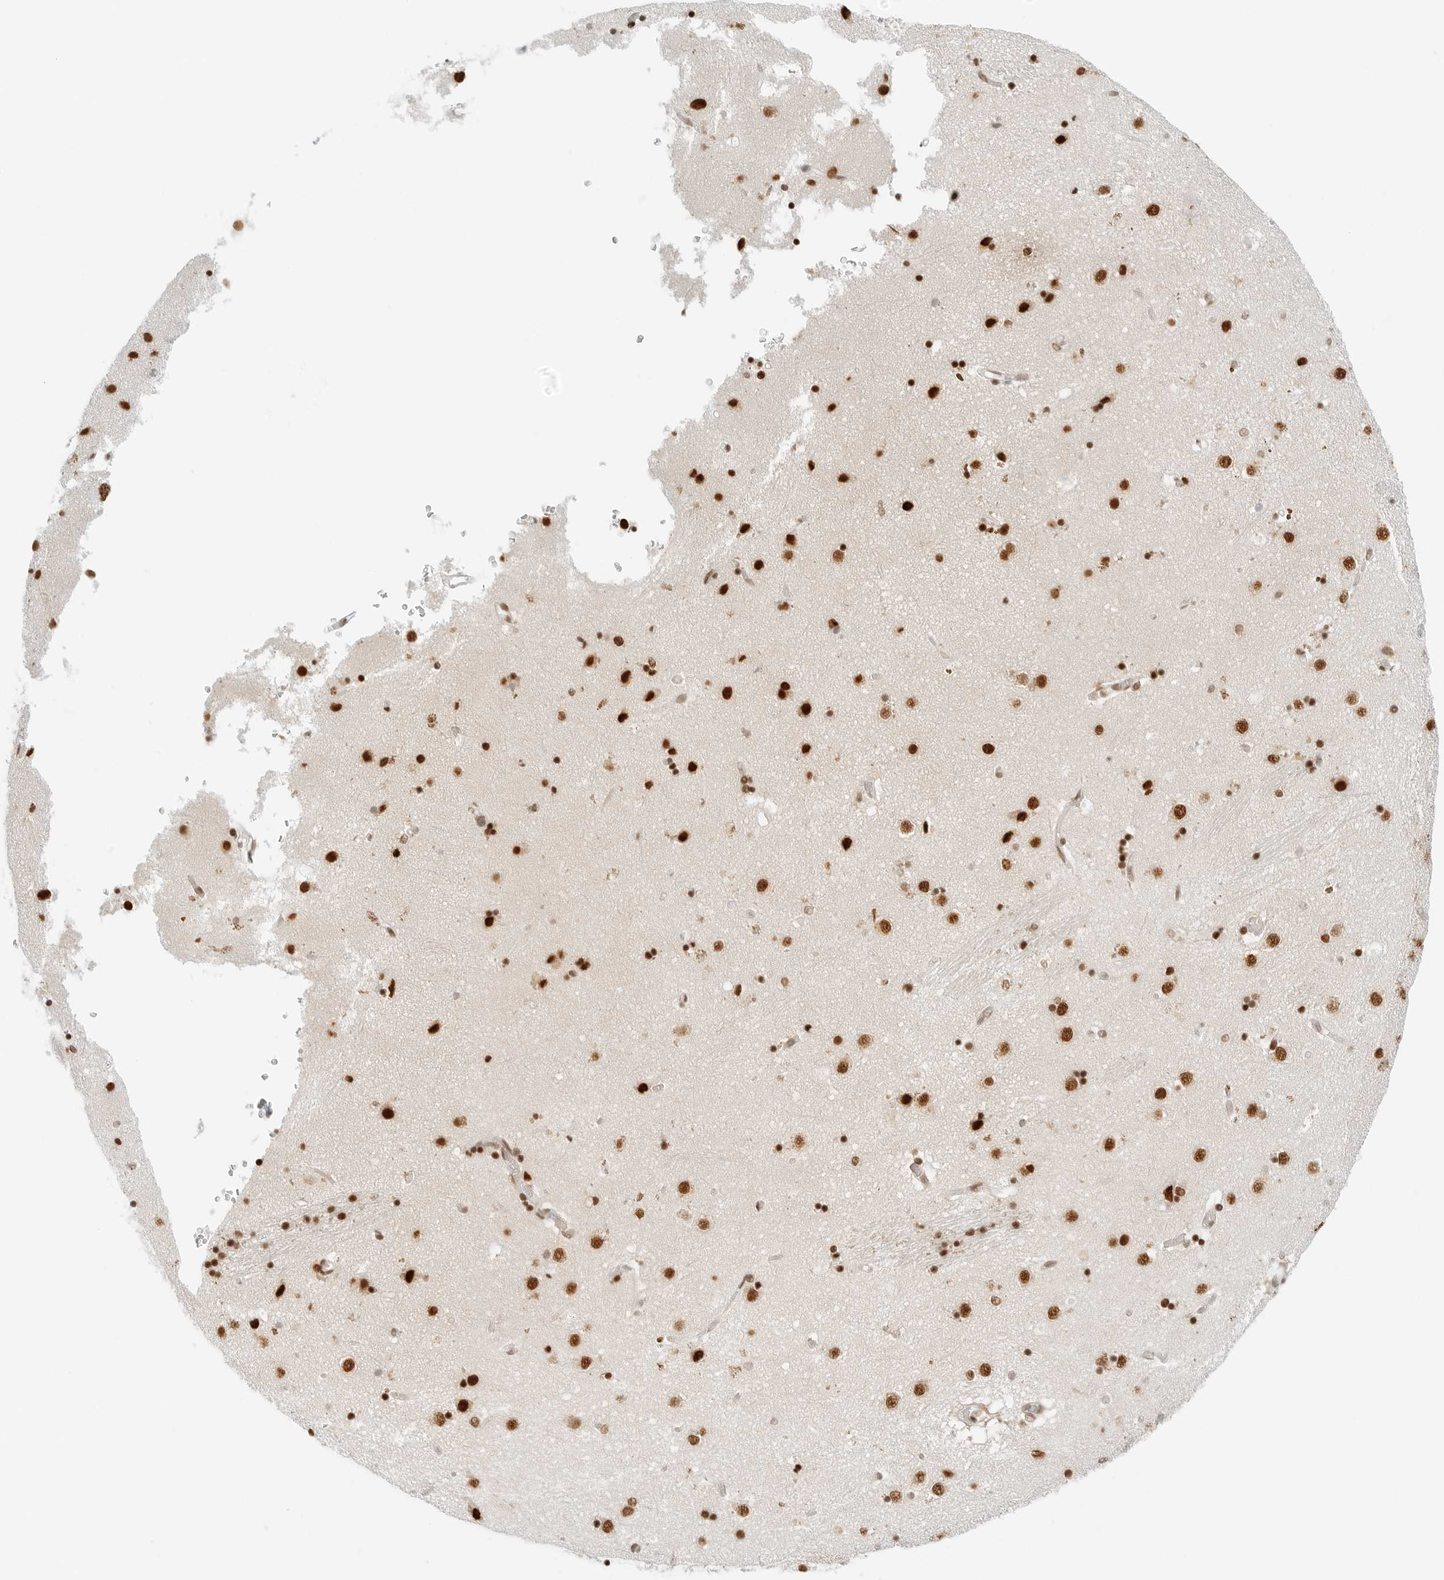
{"staining": {"intensity": "strong", "quantity": "25%-75%", "location": "nuclear"}, "tissue": "caudate", "cell_type": "Glial cells", "image_type": "normal", "snomed": [{"axis": "morphology", "description": "Normal tissue, NOS"}, {"axis": "topography", "description": "Lateral ventricle wall"}], "caption": "A high amount of strong nuclear positivity is seen in approximately 25%-75% of glial cells in benign caudate.", "gene": "CRTC2", "patient": {"sex": "male", "age": 70}}